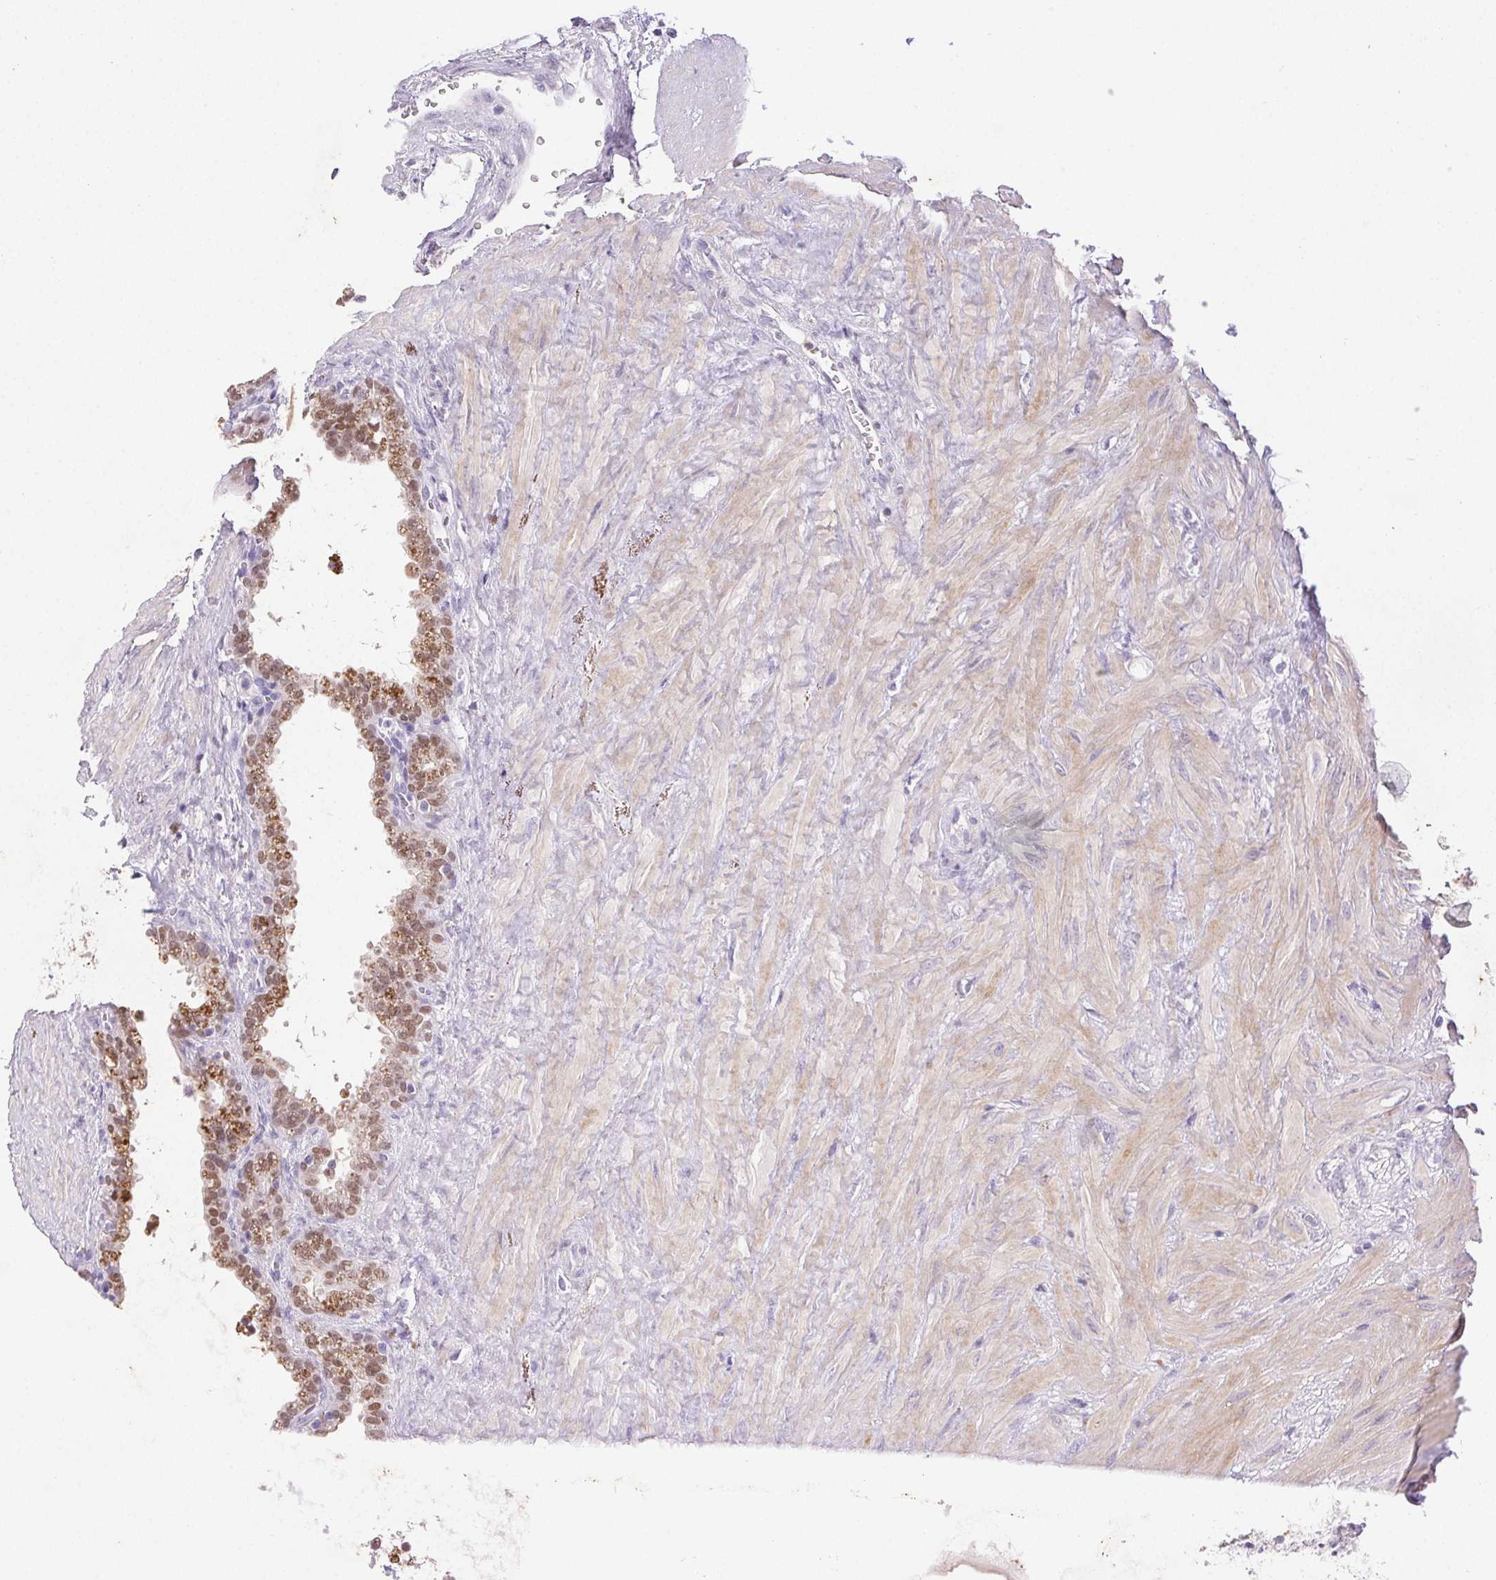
{"staining": {"intensity": "moderate", "quantity": "25%-75%", "location": "nuclear"}, "tissue": "seminal vesicle", "cell_type": "Glandular cells", "image_type": "normal", "snomed": [{"axis": "morphology", "description": "Normal tissue, NOS"}, {"axis": "topography", "description": "Seminal veicle"}], "caption": "Seminal vesicle stained with immunohistochemistry (IHC) displays moderate nuclear expression in approximately 25%-75% of glandular cells.", "gene": "EMX2", "patient": {"sex": "male", "age": 76}}